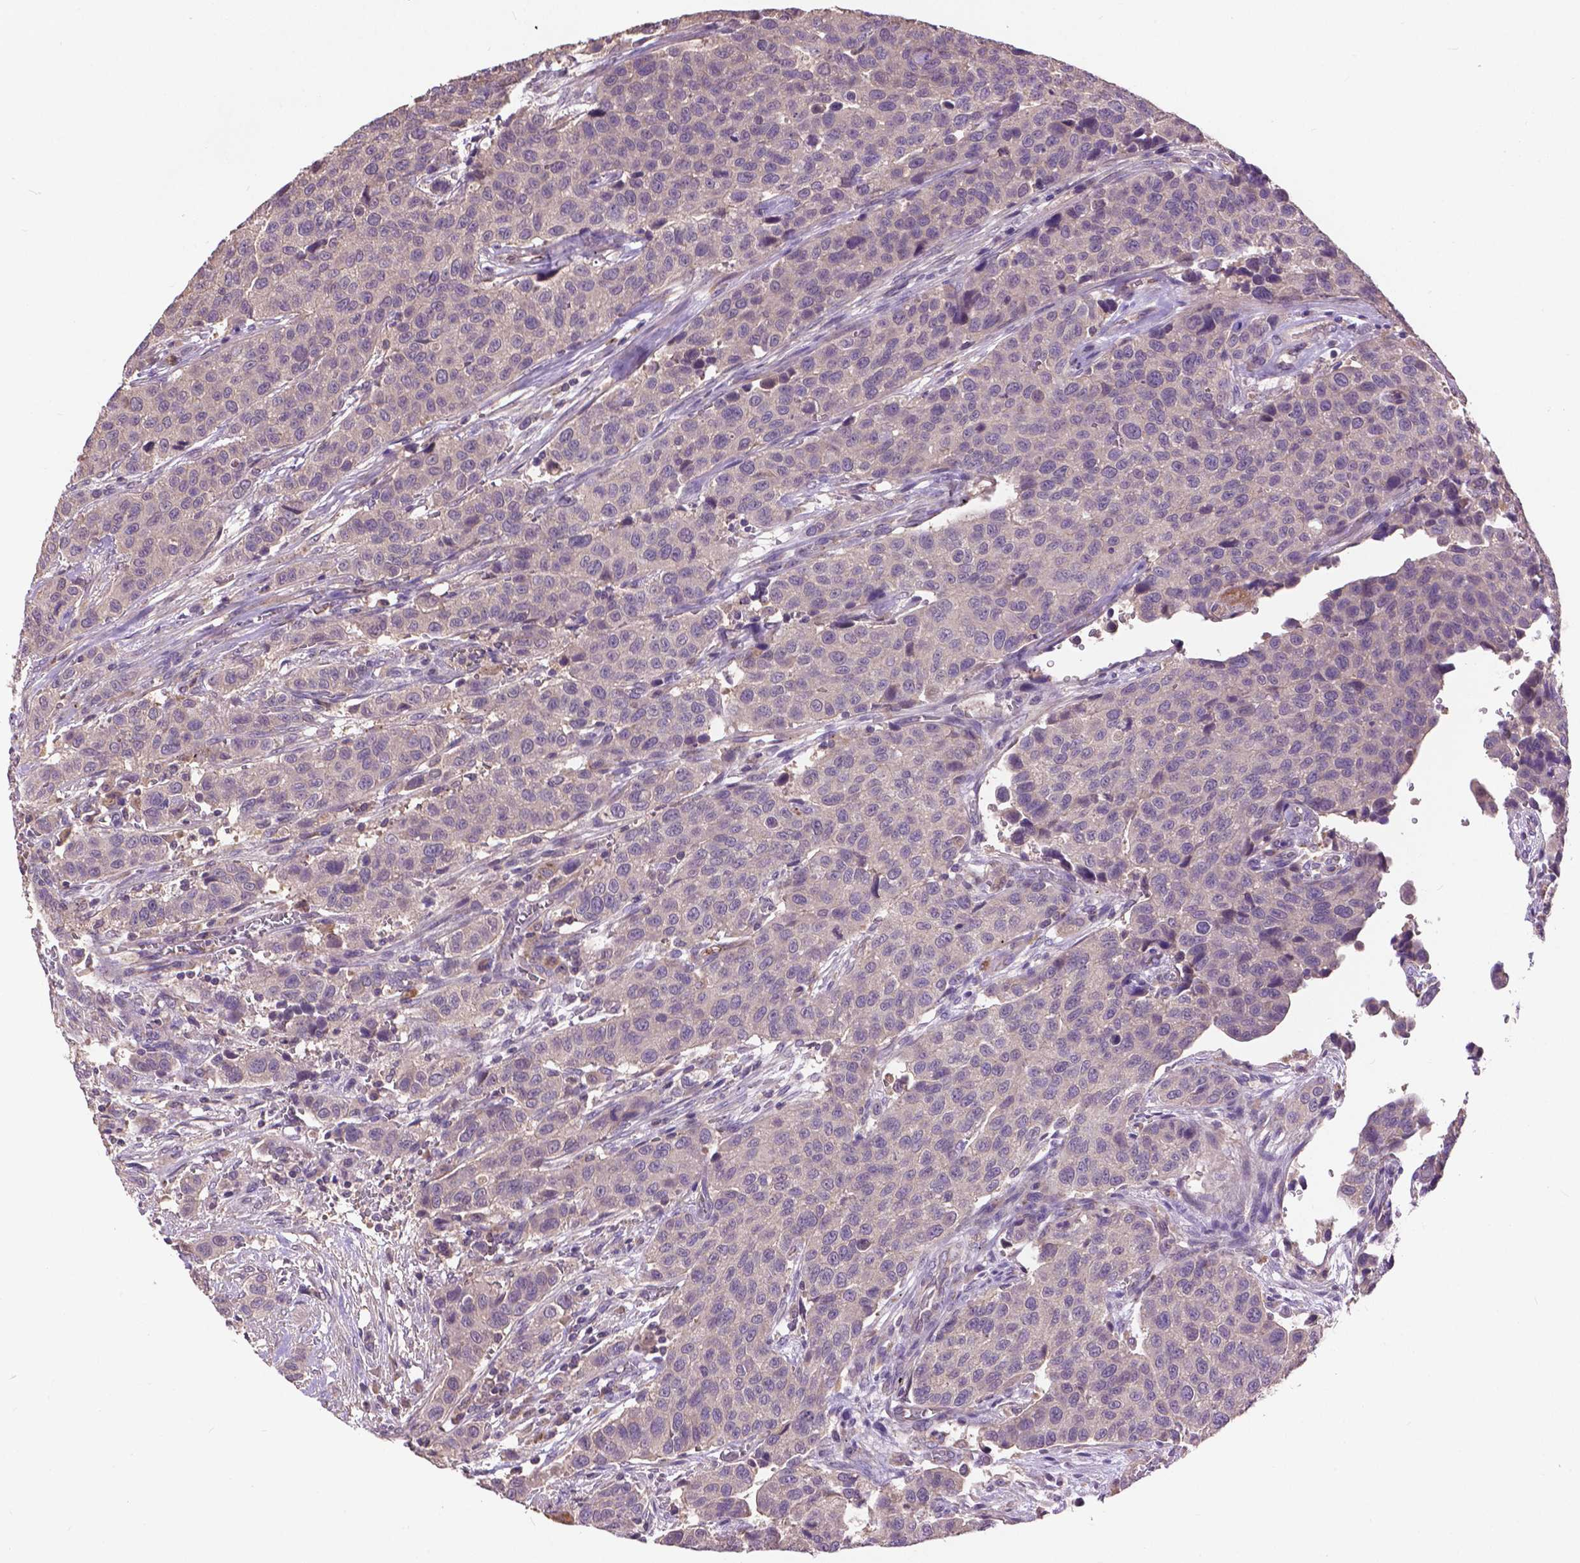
{"staining": {"intensity": "negative", "quantity": "none", "location": "none"}, "tissue": "urothelial cancer", "cell_type": "Tumor cells", "image_type": "cancer", "snomed": [{"axis": "morphology", "description": "Urothelial carcinoma, High grade"}, {"axis": "topography", "description": "Urinary bladder"}], "caption": "DAB (3,3'-diaminobenzidine) immunohistochemical staining of high-grade urothelial carcinoma reveals no significant staining in tumor cells.", "gene": "ZNF337", "patient": {"sex": "female", "age": 58}}